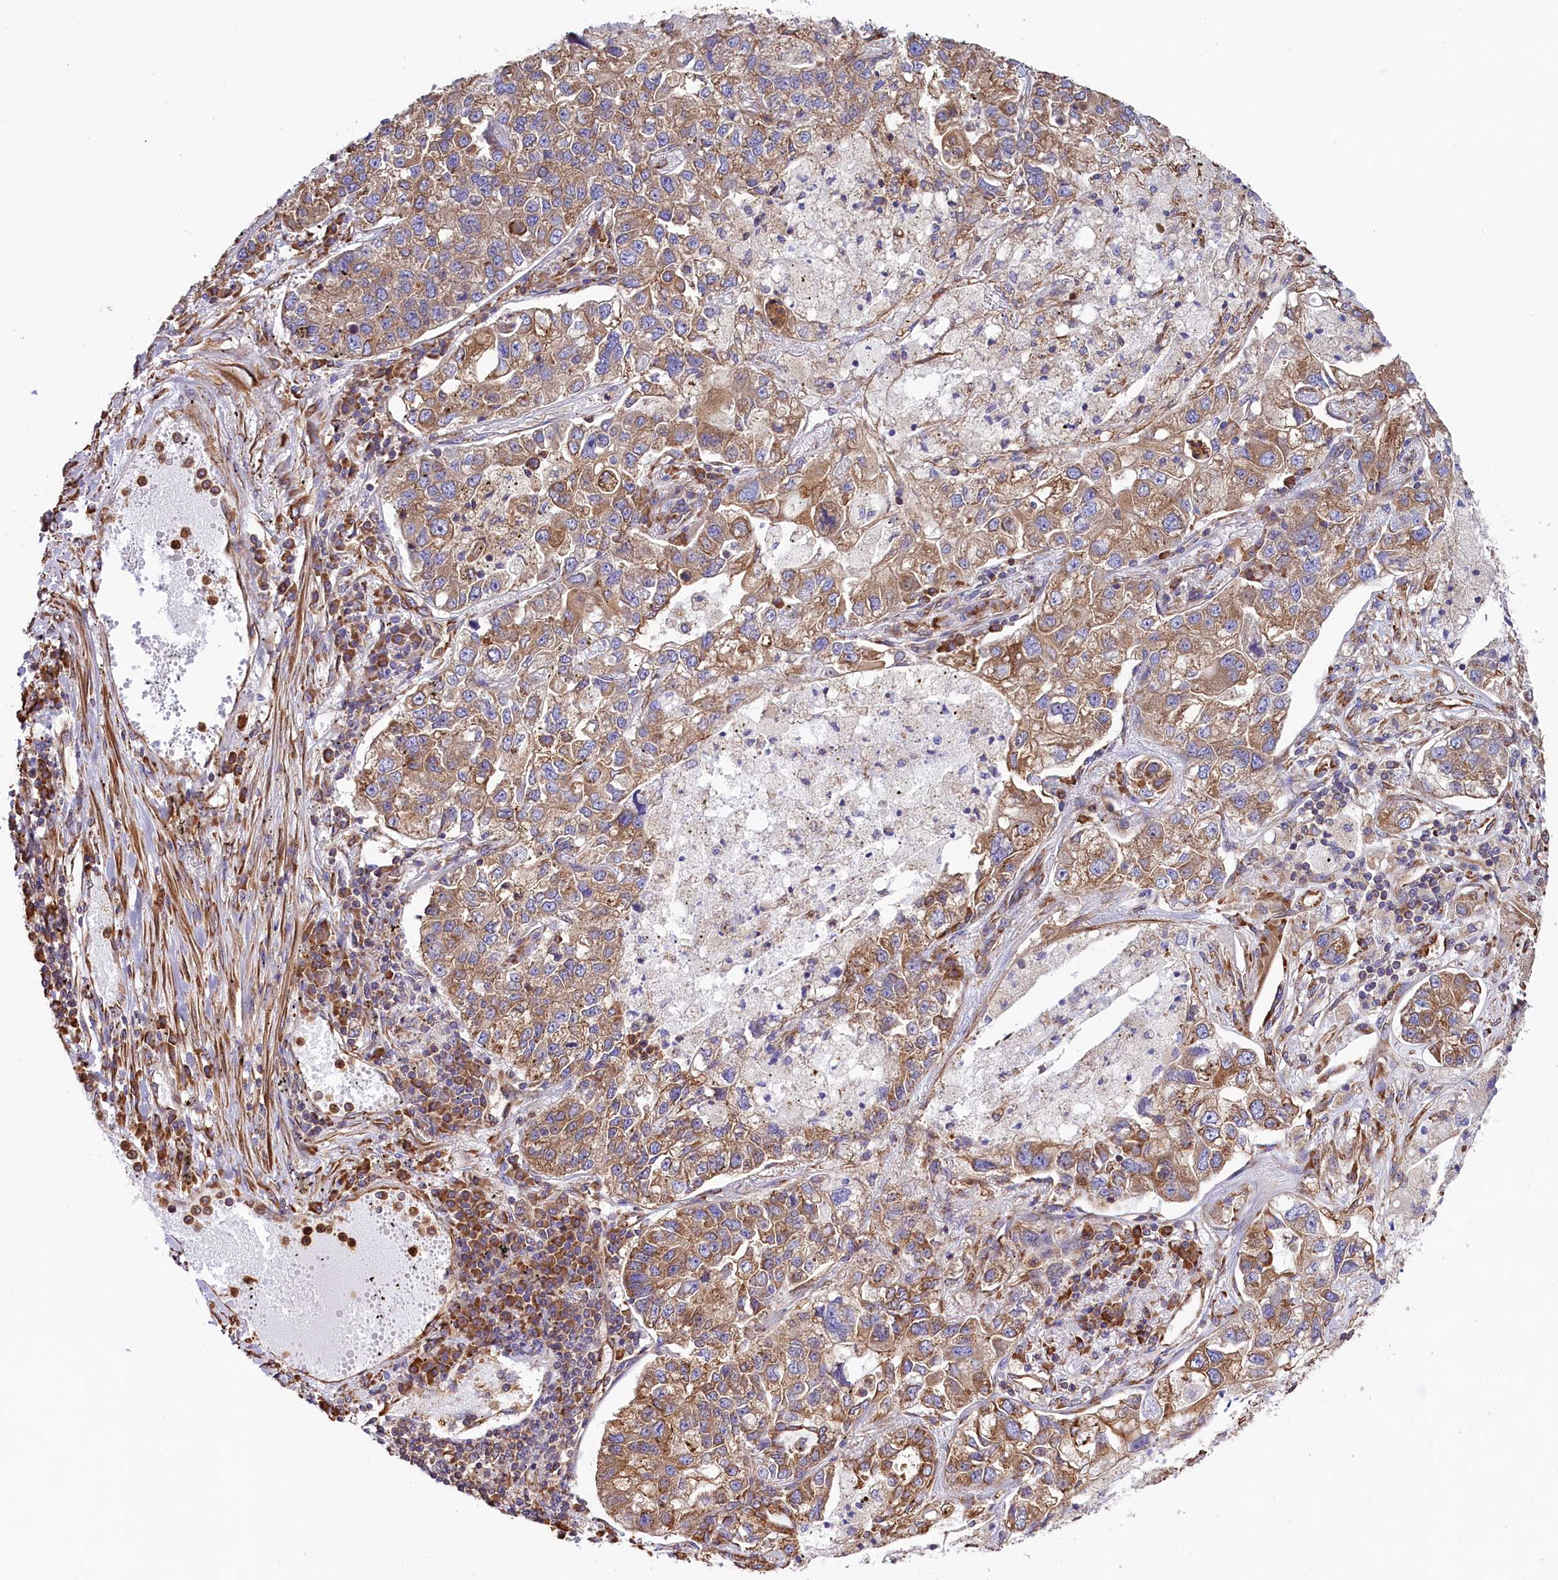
{"staining": {"intensity": "moderate", "quantity": ">75%", "location": "cytoplasmic/membranous"}, "tissue": "lung cancer", "cell_type": "Tumor cells", "image_type": "cancer", "snomed": [{"axis": "morphology", "description": "Adenocarcinoma, NOS"}, {"axis": "topography", "description": "Lung"}], "caption": "About >75% of tumor cells in lung cancer display moderate cytoplasmic/membranous protein expression as visualized by brown immunohistochemical staining.", "gene": "GYS1", "patient": {"sex": "male", "age": 49}}